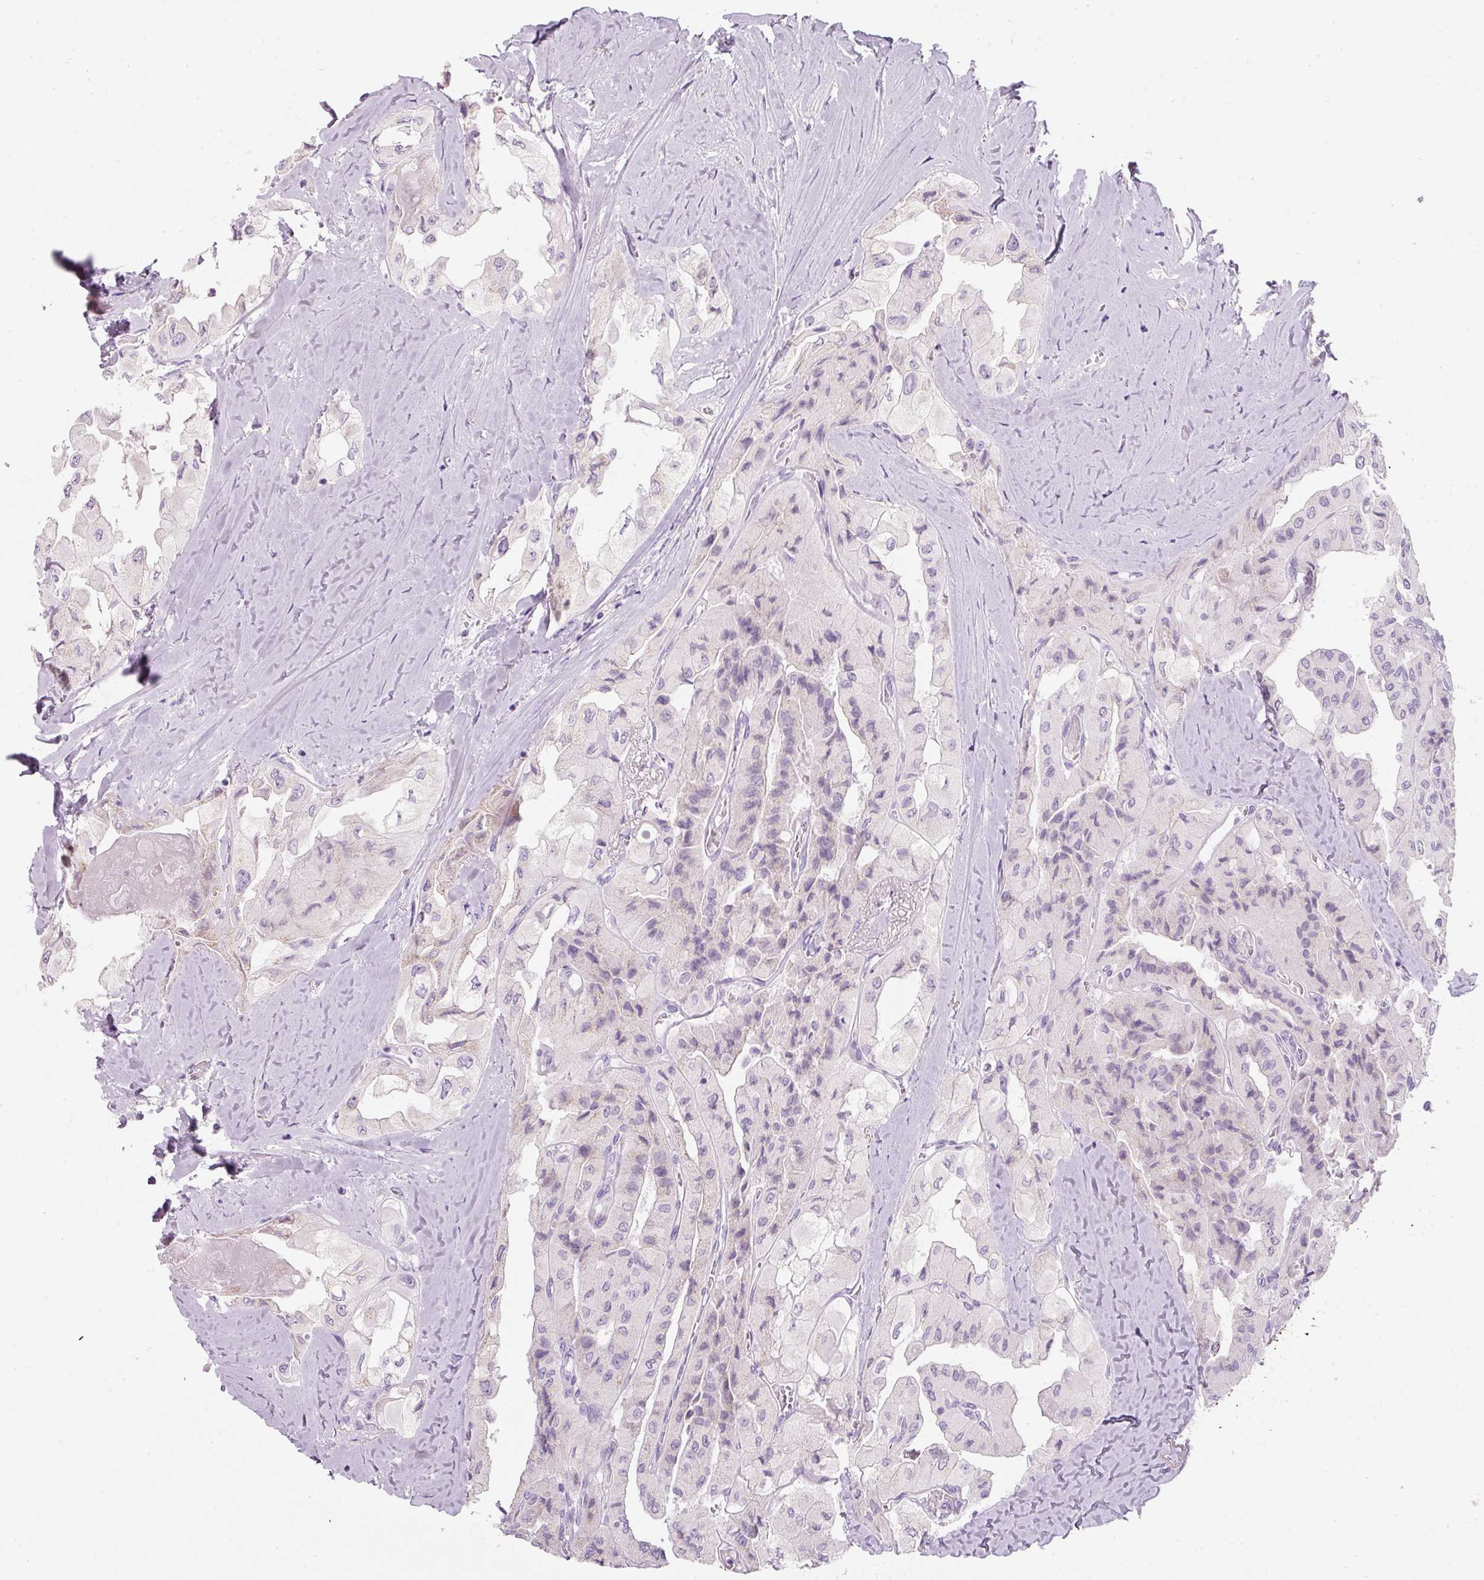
{"staining": {"intensity": "negative", "quantity": "none", "location": "none"}, "tissue": "thyroid cancer", "cell_type": "Tumor cells", "image_type": "cancer", "snomed": [{"axis": "morphology", "description": "Normal tissue, NOS"}, {"axis": "morphology", "description": "Papillary adenocarcinoma, NOS"}, {"axis": "topography", "description": "Thyroid gland"}], "caption": "Immunohistochemistry (IHC) image of neoplastic tissue: human thyroid papillary adenocarcinoma stained with DAB shows no significant protein staining in tumor cells.", "gene": "DNM1", "patient": {"sex": "female", "age": 59}}